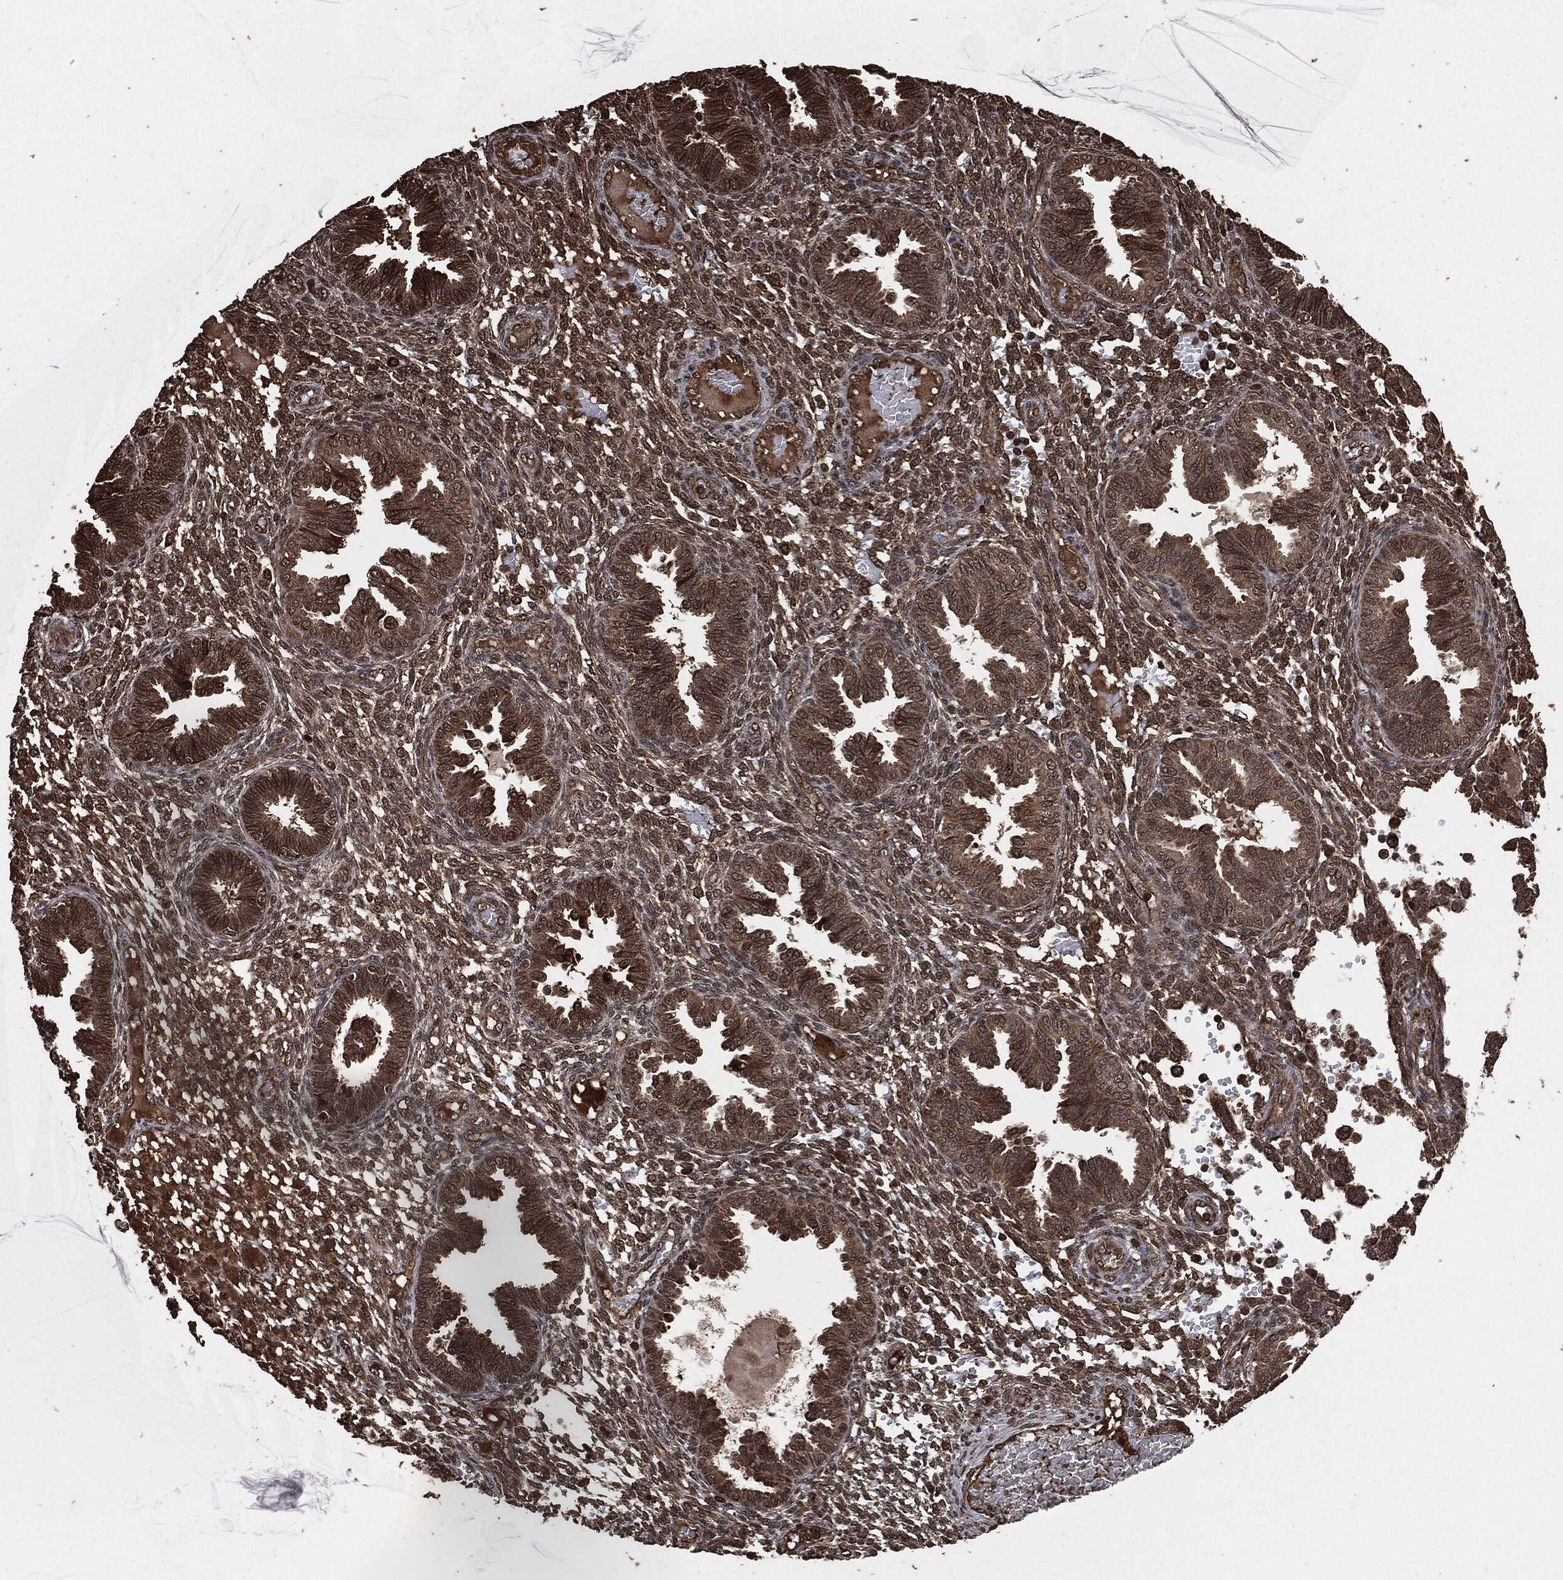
{"staining": {"intensity": "moderate", "quantity": "25%-75%", "location": "nuclear"}, "tissue": "endometrium", "cell_type": "Cells in endometrial stroma", "image_type": "normal", "snomed": [{"axis": "morphology", "description": "Normal tissue, NOS"}, {"axis": "topography", "description": "Endometrium"}], "caption": "A histopathology image of human endometrium stained for a protein demonstrates moderate nuclear brown staining in cells in endometrial stroma. The staining was performed using DAB to visualize the protein expression in brown, while the nuclei were stained in blue with hematoxylin (Magnification: 20x).", "gene": "EGFR", "patient": {"sex": "female", "age": 42}}